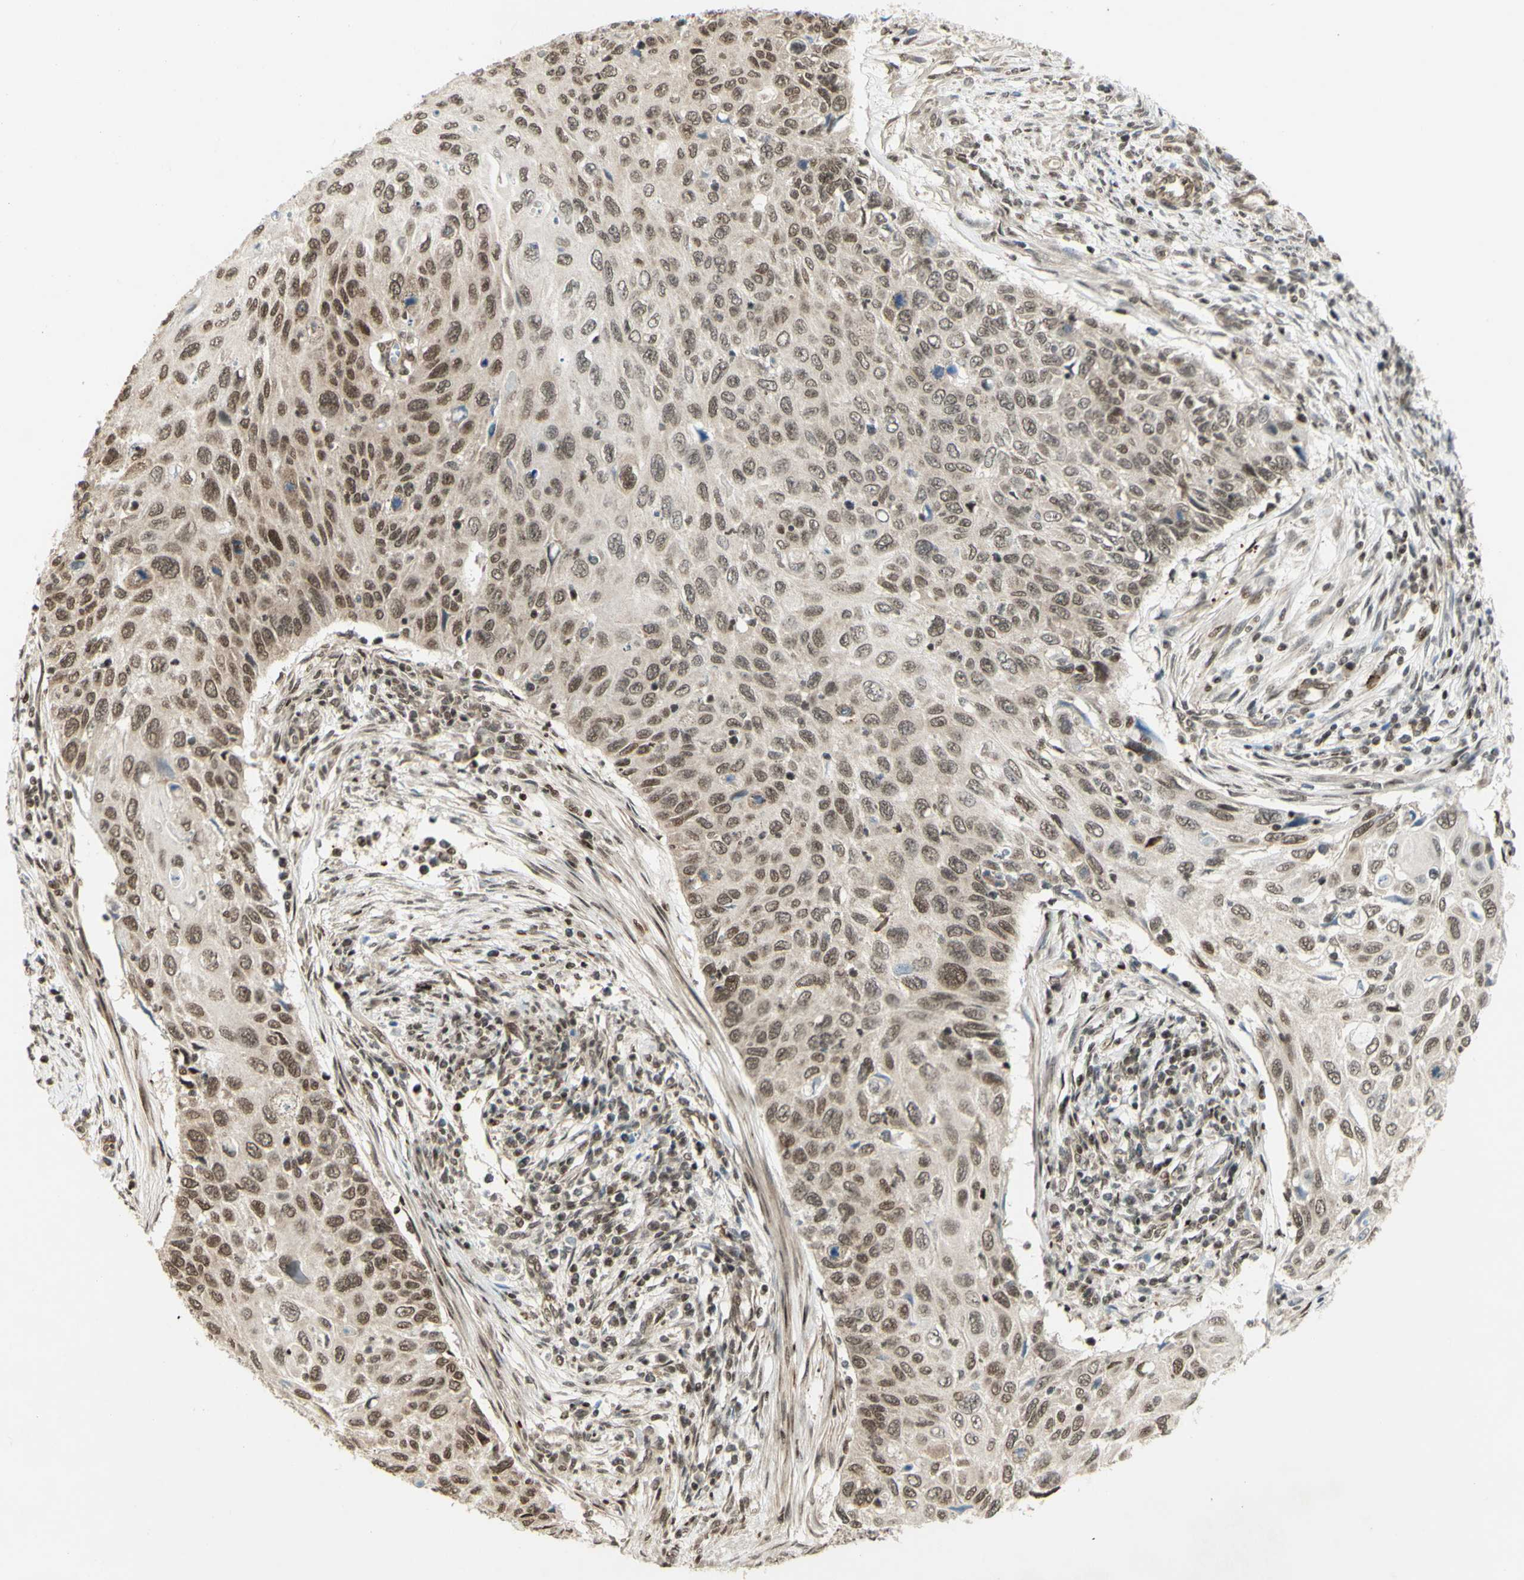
{"staining": {"intensity": "moderate", "quantity": ">75%", "location": "nuclear"}, "tissue": "cervical cancer", "cell_type": "Tumor cells", "image_type": "cancer", "snomed": [{"axis": "morphology", "description": "Squamous cell carcinoma, NOS"}, {"axis": "topography", "description": "Cervix"}], "caption": "A micrograph of human cervical cancer (squamous cell carcinoma) stained for a protein reveals moderate nuclear brown staining in tumor cells.", "gene": "ZMYM6", "patient": {"sex": "female", "age": 70}}